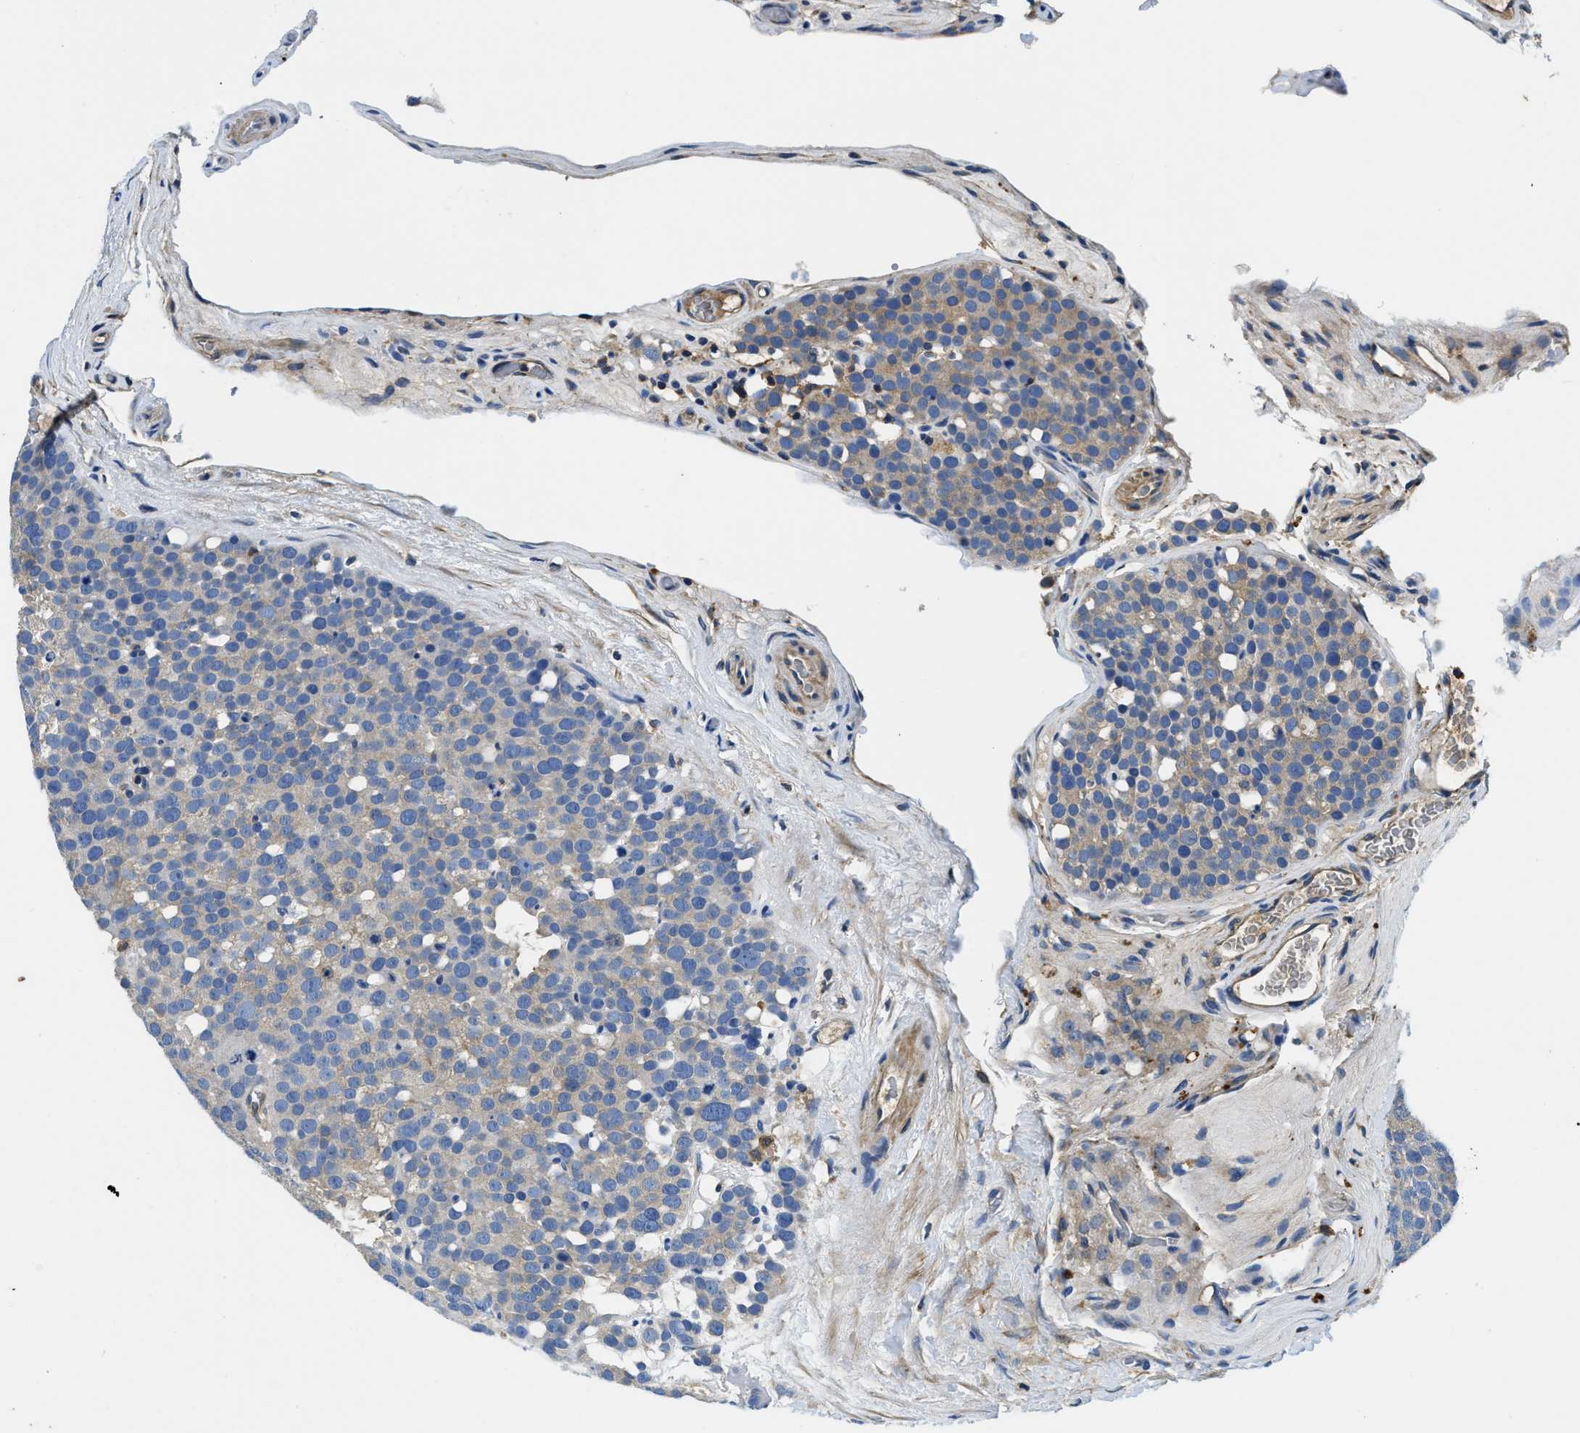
{"staining": {"intensity": "weak", "quantity": "<25%", "location": "cytoplasmic/membranous"}, "tissue": "testis cancer", "cell_type": "Tumor cells", "image_type": "cancer", "snomed": [{"axis": "morphology", "description": "Seminoma, NOS"}, {"axis": "topography", "description": "Testis"}], "caption": "The photomicrograph demonstrates no significant staining in tumor cells of testis seminoma.", "gene": "STAT2", "patient": {"sex": "male", "age": 71}}